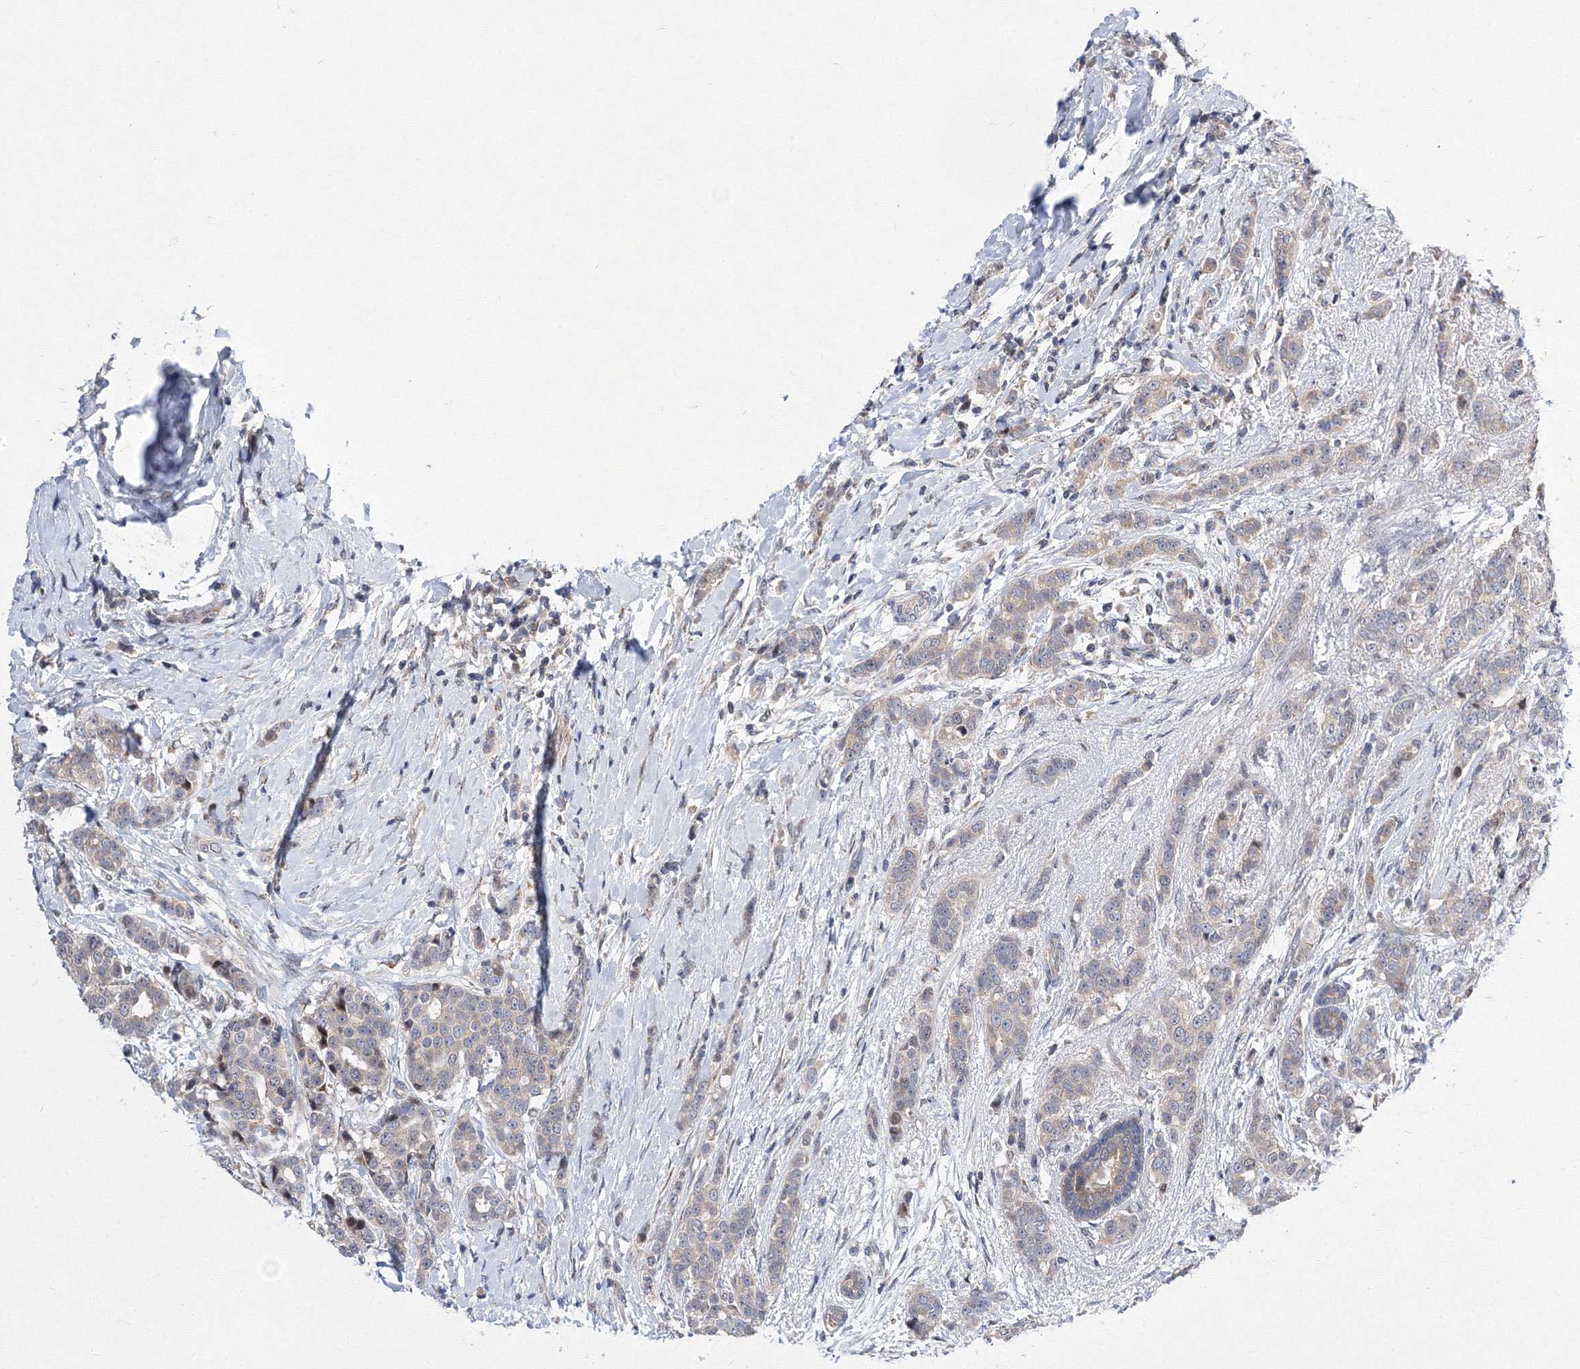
{"staining": {"intensity": "weak", "quantity": ">75%", "location": "cytoplasmic/membranous"}, "tissue": "breast cancer", "cell_type": "Tumor cells", "image_type": "cancer", "snomed": [{"axis": "morphology", "description": "Lobular carcinoma"}, {"axis": "topography", "description": "Breast"}], "caption": "Breast cancer was stained to show a protein in brown. There is low levels of weak cytoplasmic/membranous staining in about >75% of tumor cells.", "gene": "GPN1", "patient": {"sex": "female", "age": 51}}